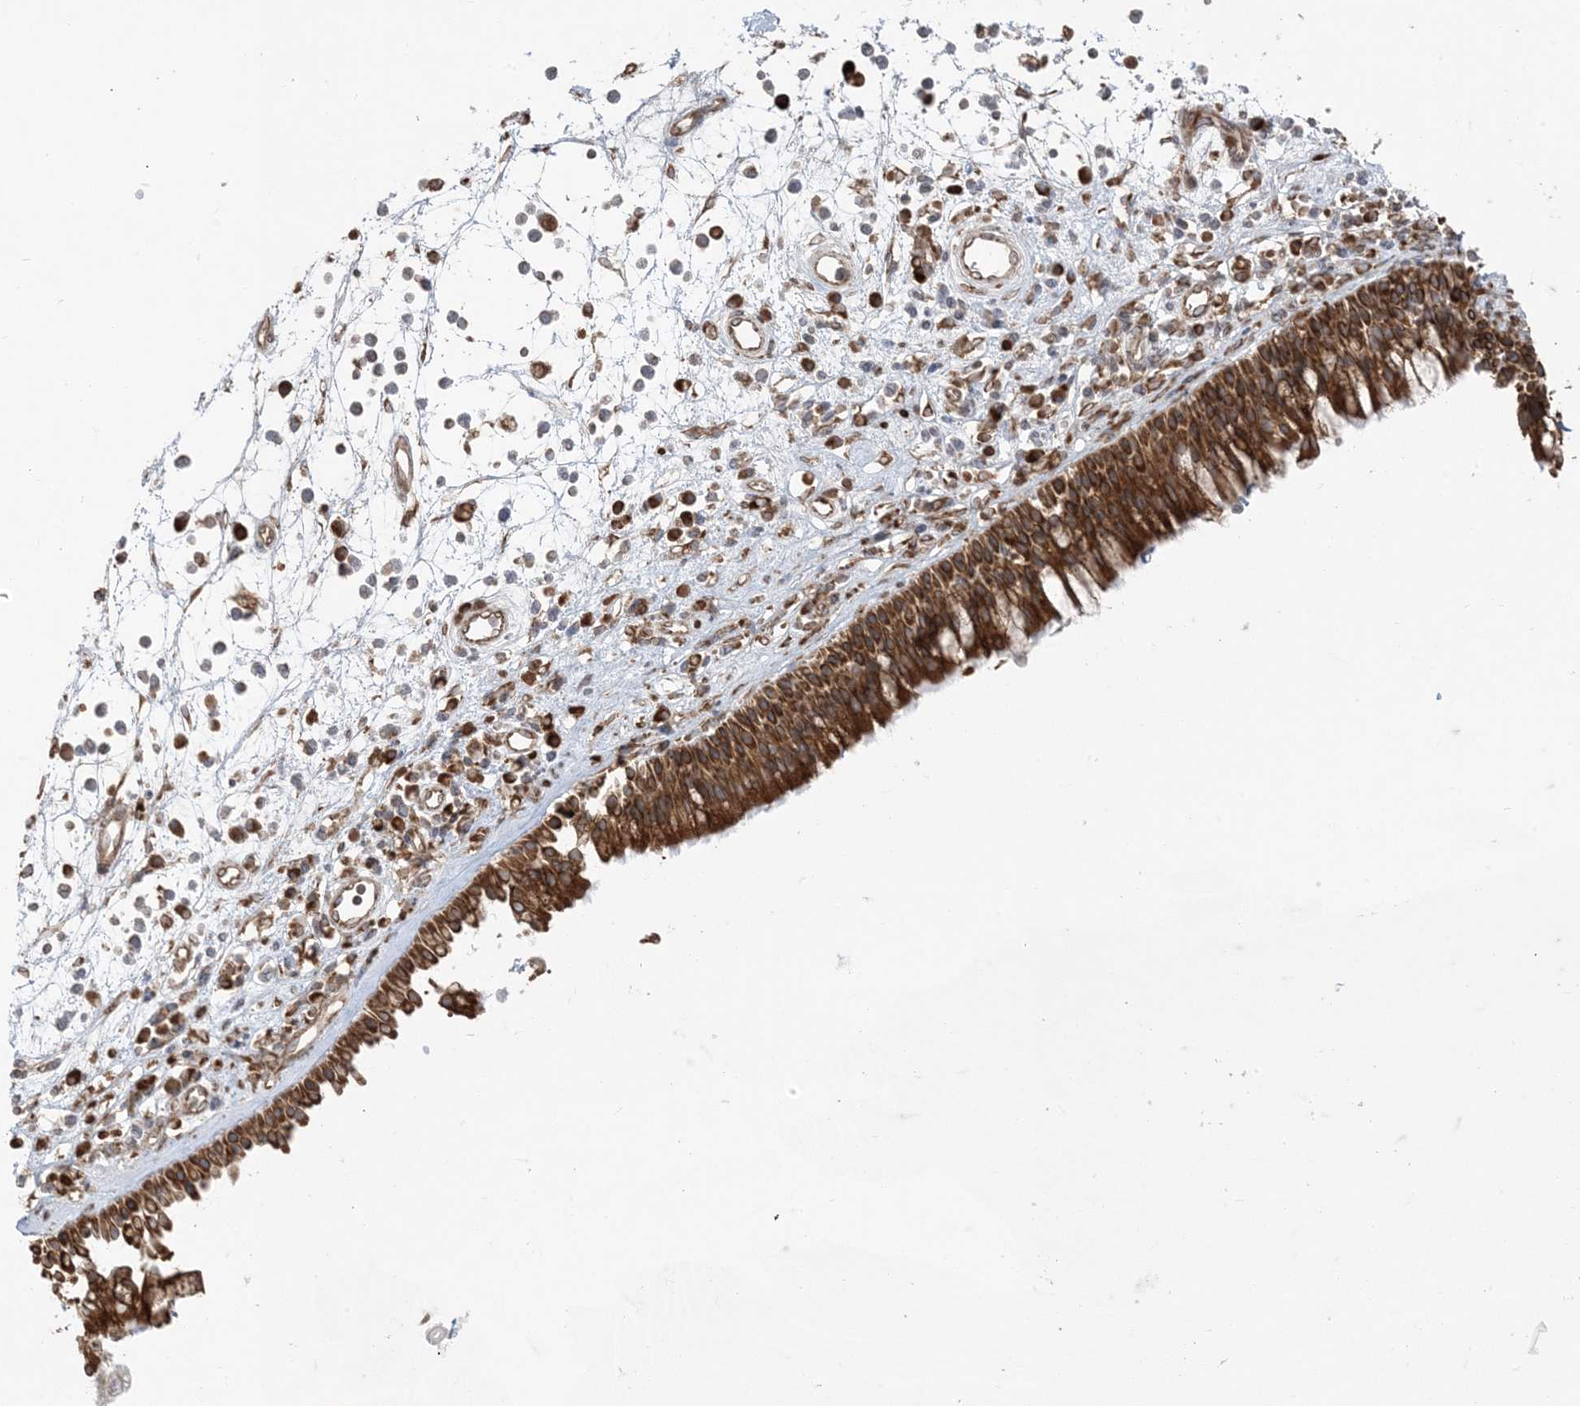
{"staining": {"intensity": "strong", "quantity": ">75%", "location": "cytoplasmic/membranous"}, "tissue": "nasopharynx", "cell_type": "Respiratory epithelial cells", "image_type": "normal", "snomed": [{"axis": "morphology", "description": "Normal tissue, NOS"}, {"axis": "morphology", "description": "Inflammation, NOS"}, {"axis": "morphology", "description": "Malignant melanoma, Metastatic site"}, {"axis": "topography", "description": "Nasopharynx"}], "caption": "Immunohistochemical staining of unremarkable nasopharynx shows high levels of strong cytoplasmic/membranous expression in approximately >75% of respiratory epithelial cells.", "gene": "UBXN4", "patient": {"sex": "male", "age": 70}}